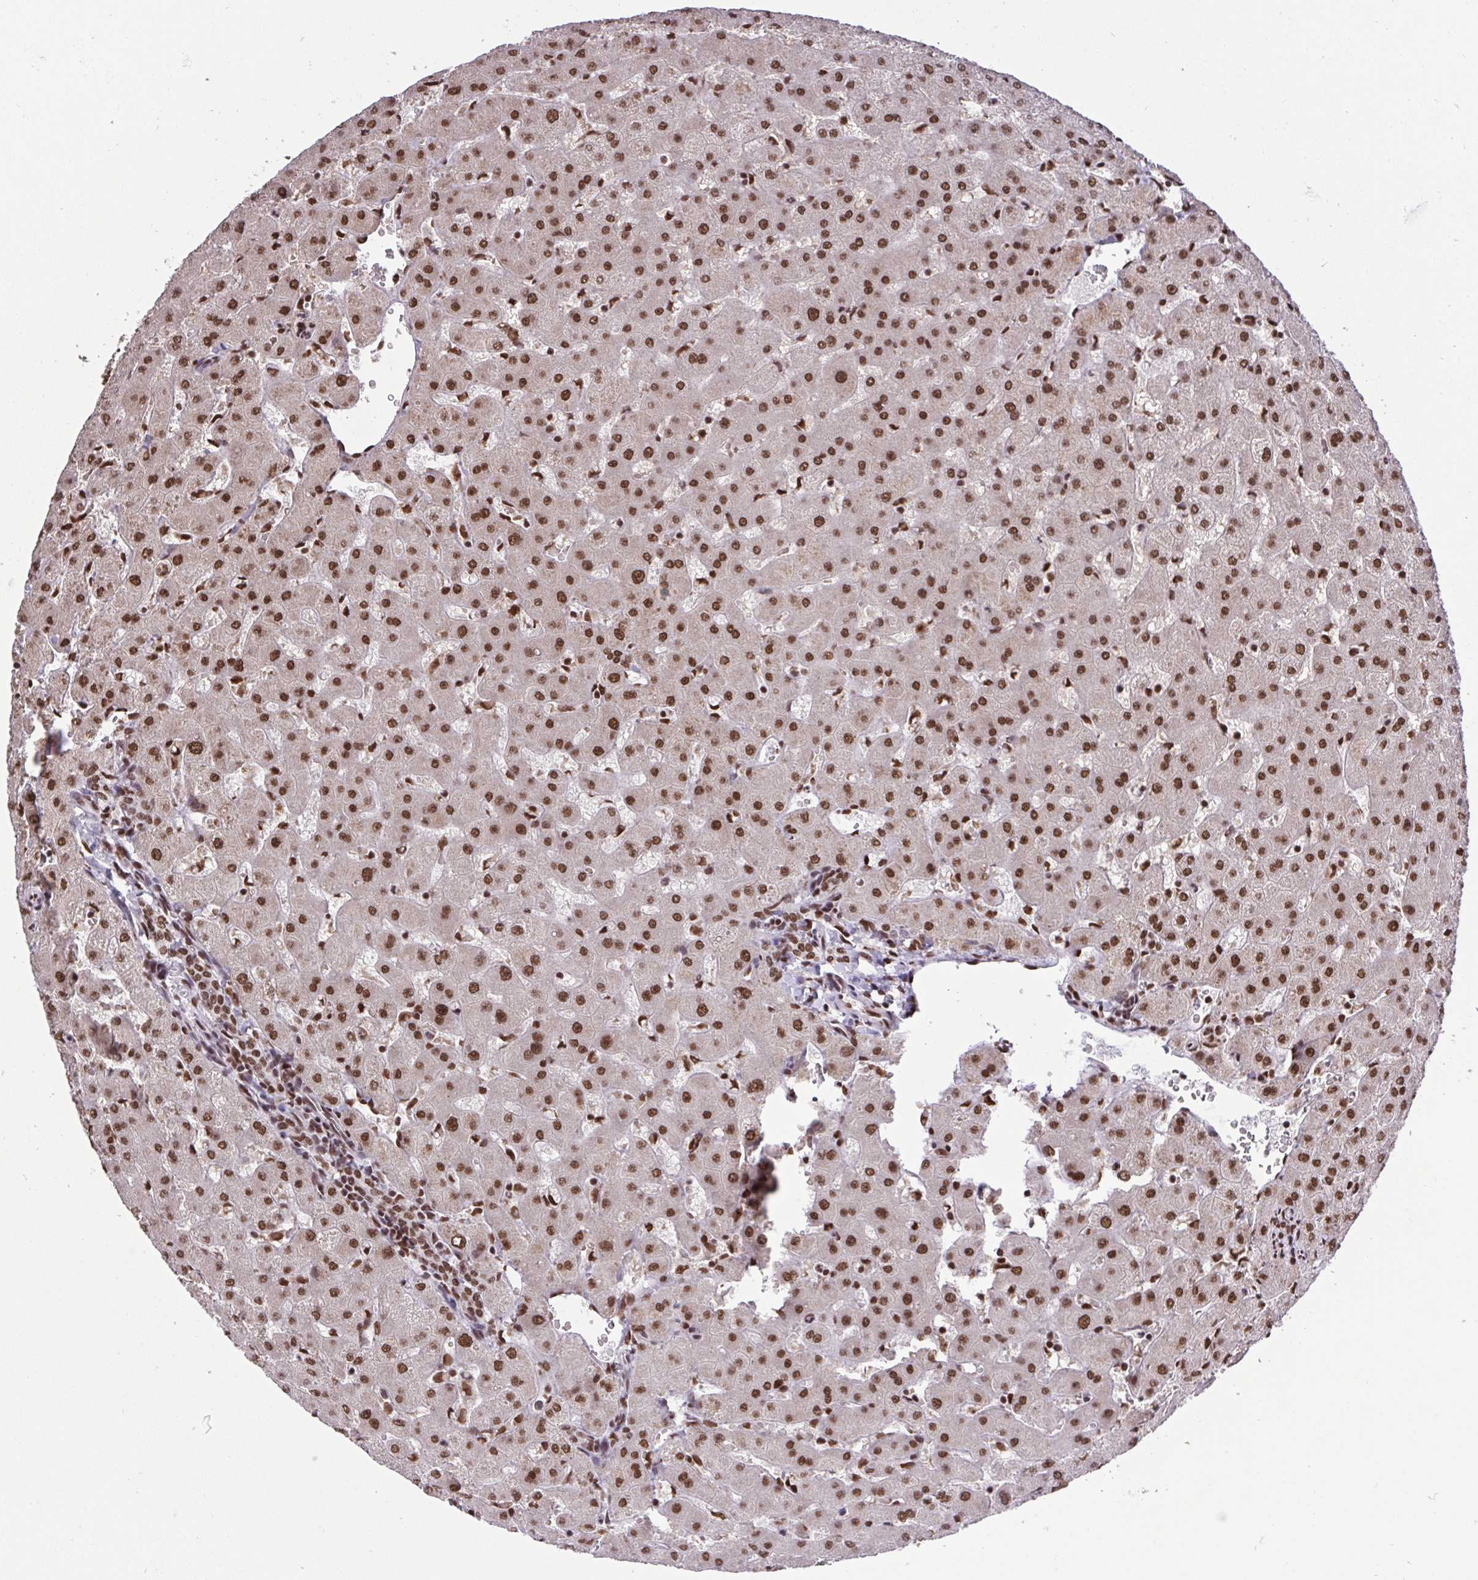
{"staining": {"intensity": "moderate", "quantity": ">75%", "location": "nuclear"}, "tissue": "liver", "cell_type": "Cholangiocytes", "image_type": "normal", "snomed": [{"axis": "morphology", "description": "Normal tissue, NOS"}, {"axis": "topography", "description": "Liver"}], "caption": "An IHC micrograph of benign tissue is shown. Protein staining in brown labels moderate nuclear positivity in liver within cholangiocytes. The staining was performed using DAB (3,3'-diaminobenzidine), with brown indicating positive protein expression. Nuclei are stained blue with hematoxylin.", "gene": "ENSG00000268083", "patient": {"sex": "female", "age": 63}}